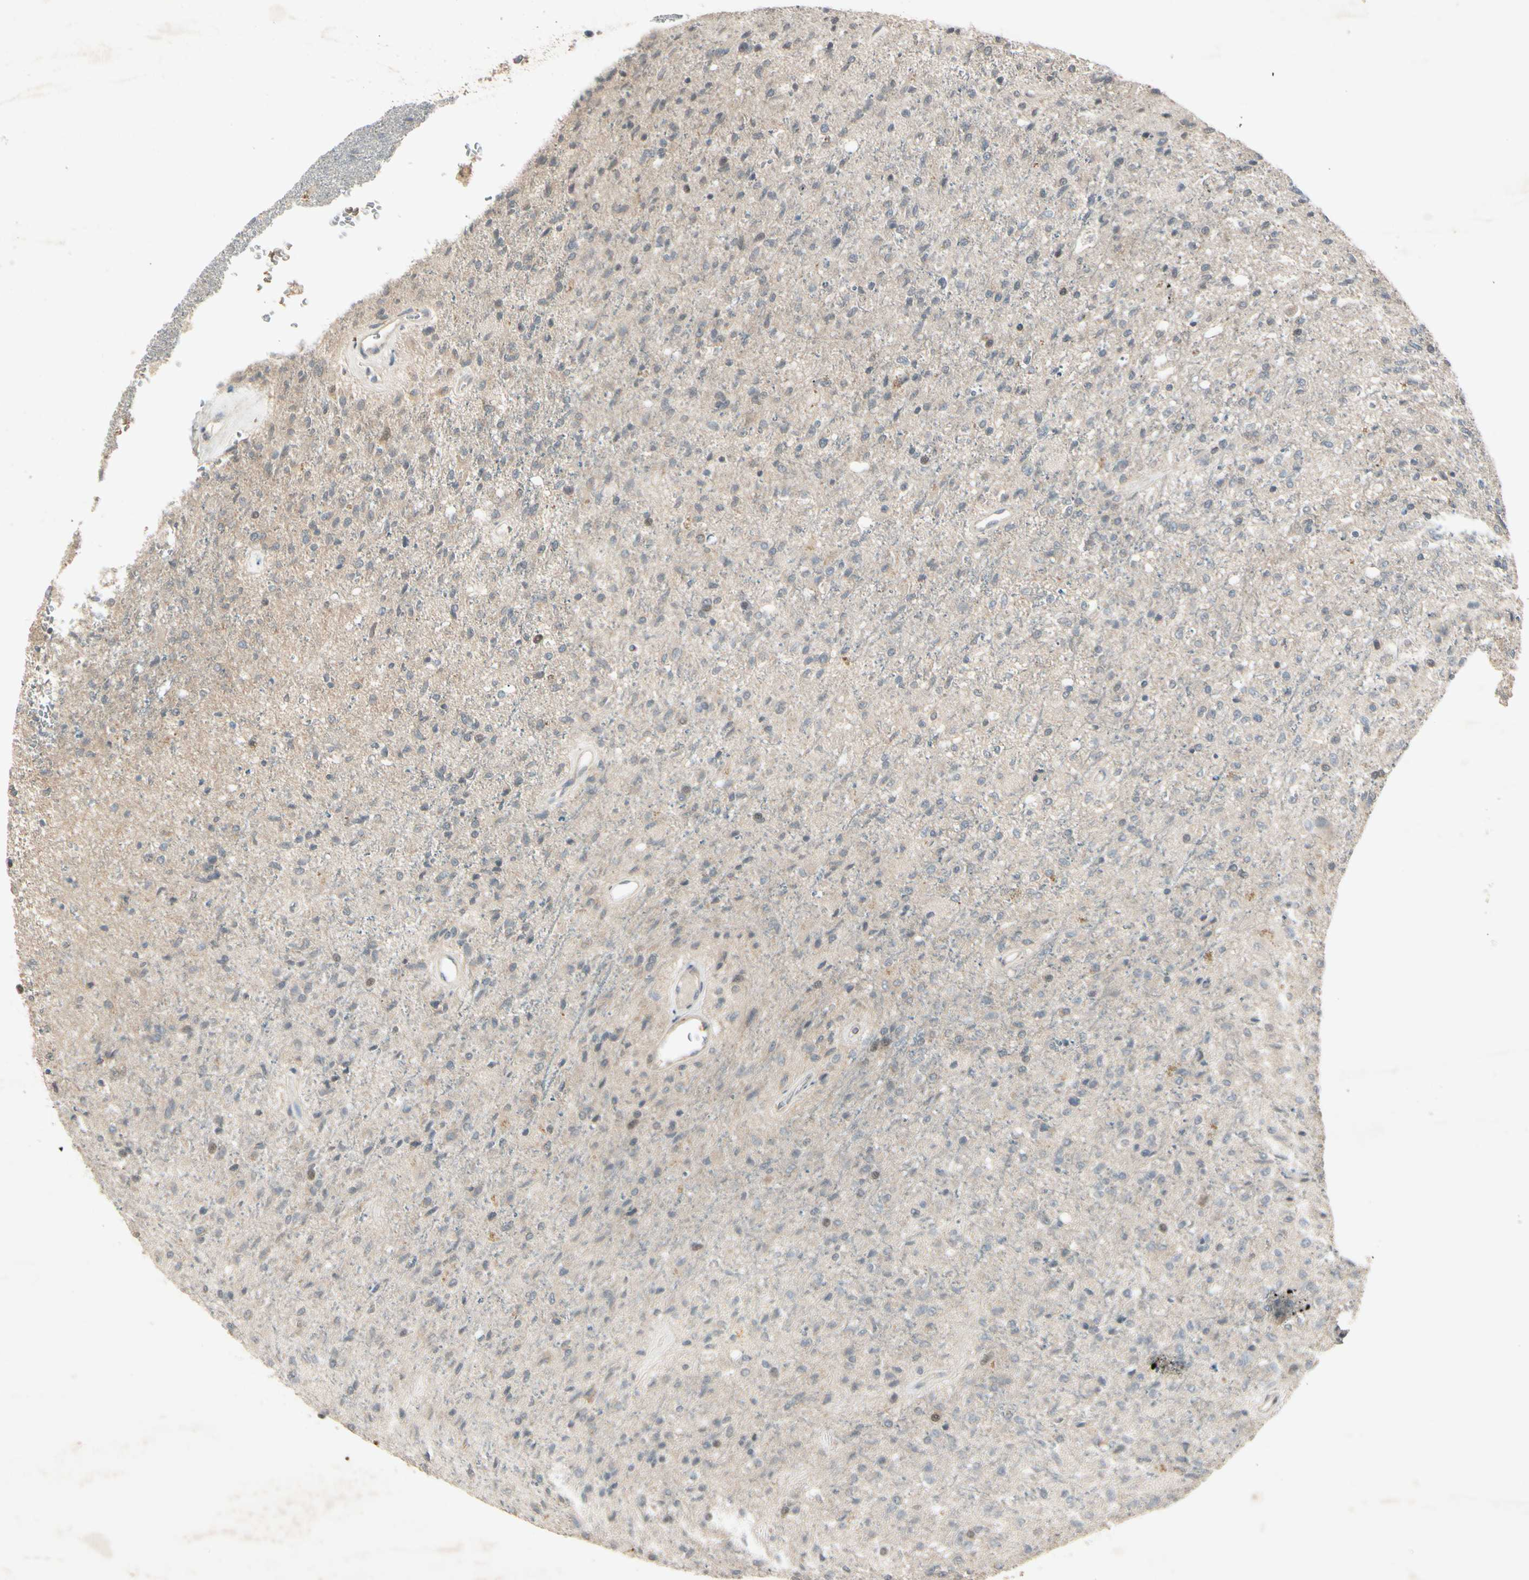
{"staining": {"intensity": "negative", "quantity": "none", "location": "none"}, "tissue": "glioma", "cell_type": "Tumor cells", "image_type": "cancer", "snomed": [{"axis": "morphology", "description": "Normal tissue, NOS"}, {"axis": "morphology", "description": "Glioma, malignant, High grade"}, {"axis": "topography", "description": "Cerebral cortex"}], "caption": "The immunohistochemistry (IHC) image has no significant staining in tumor cells of malignant glioma (high-grade) tissue. (IHC, brightfield microscopy, high magnification).", "gene": "FHDC1", "patient": {"sex": "male", "age": 77}}